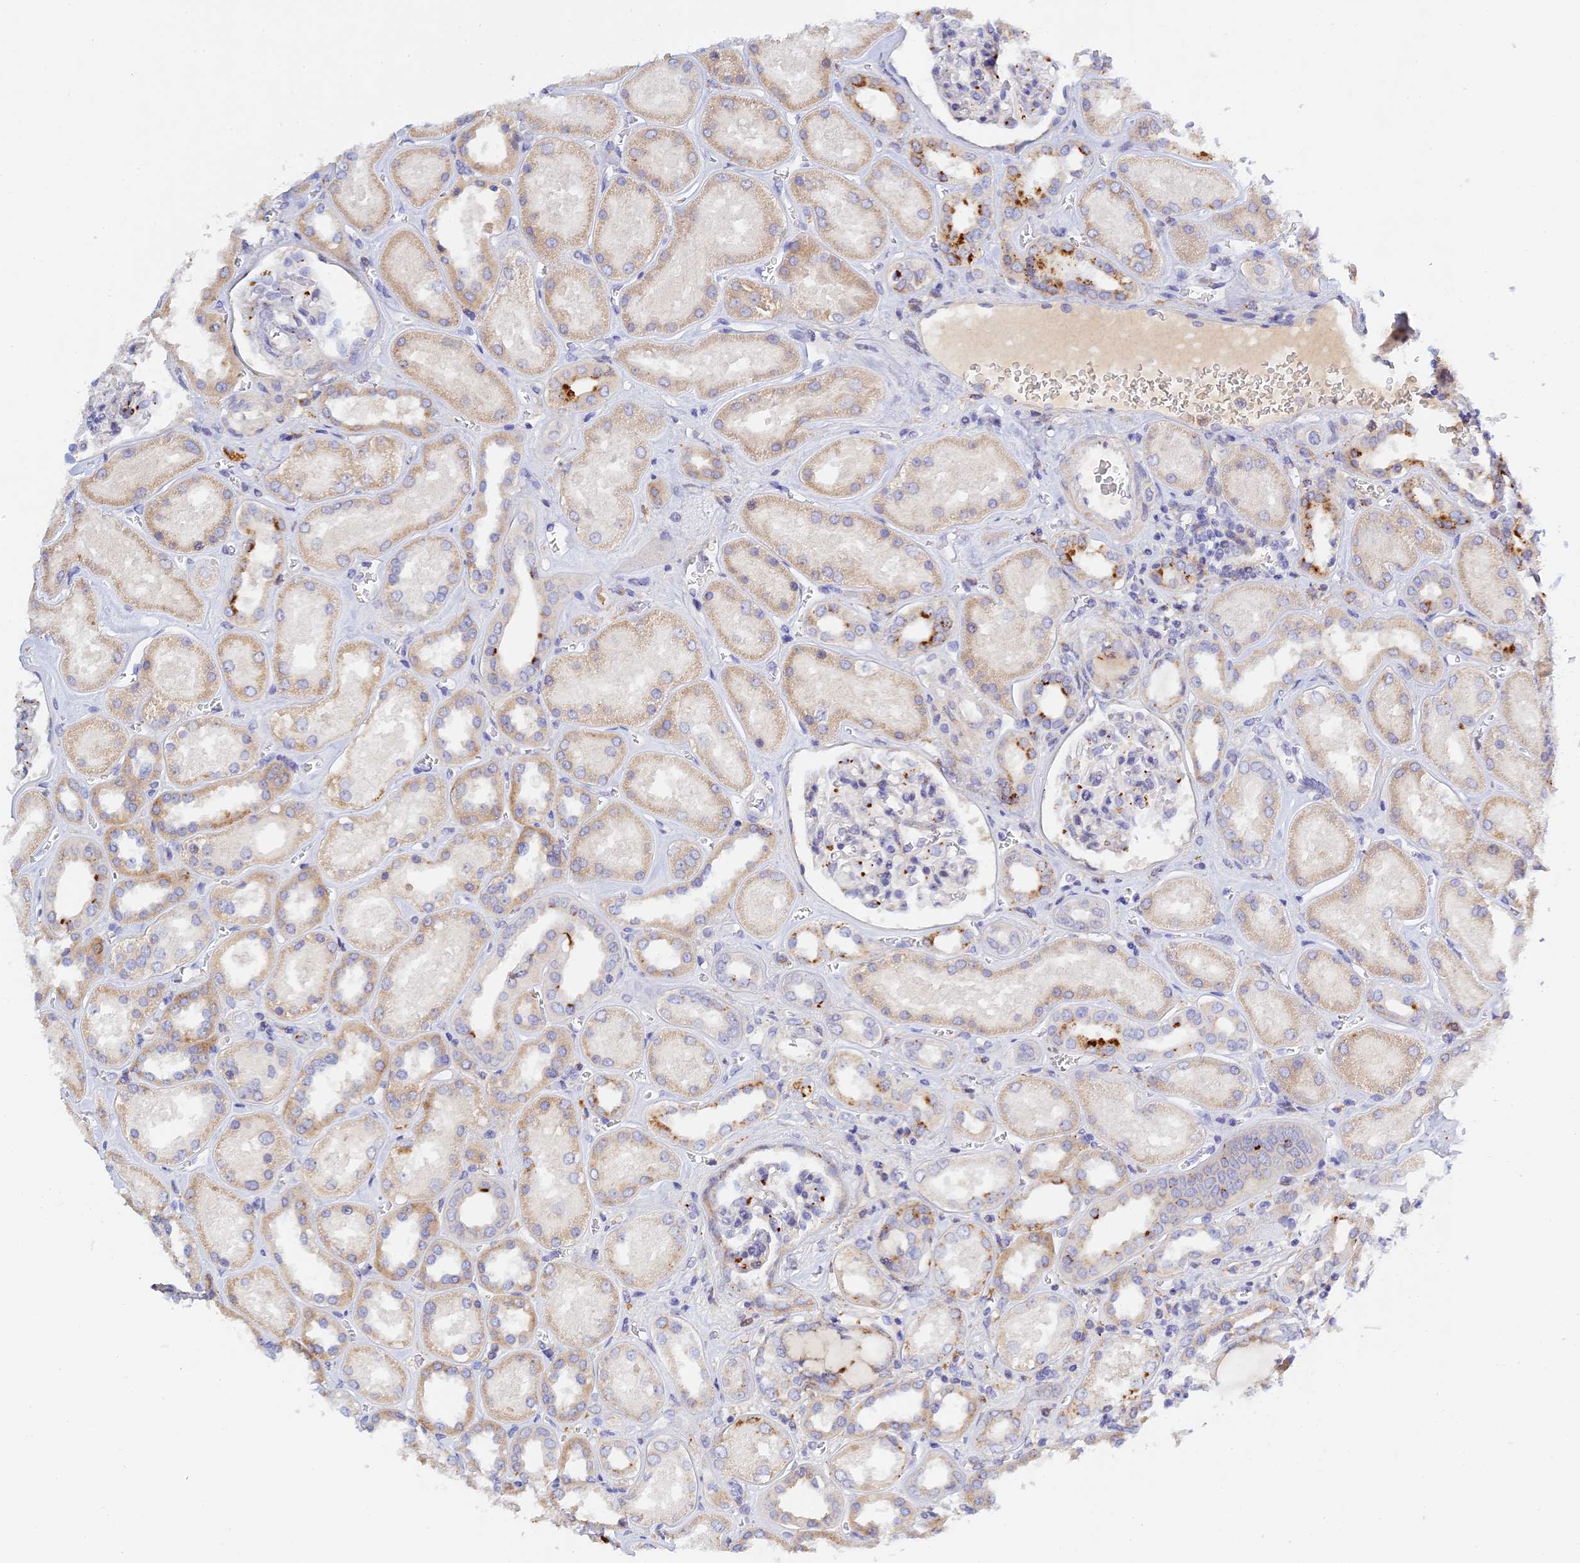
{"staining": {"intensity": "strong", "quantity": "<25%", "location": "cytoplasmic/membranous"}, "tissue": "kidney", "cell_type": "Cells in glomeruli", "image_type": "normal", "snomed": [{"axis": "morphology", "description": "Normal tissue, NOS"}, {"axis": "morphology", "description": "Adenocarcinoma, NOS"}, {"axis": "topography", "description": "Kidney"}], "caption": "Strong cytoplasmic/membranous protein positivity is present in about <25% of cells in glomeruli in kidney.", "gene": "RPGRIP1L", "patient": {"sex": "female", "age": 68}}